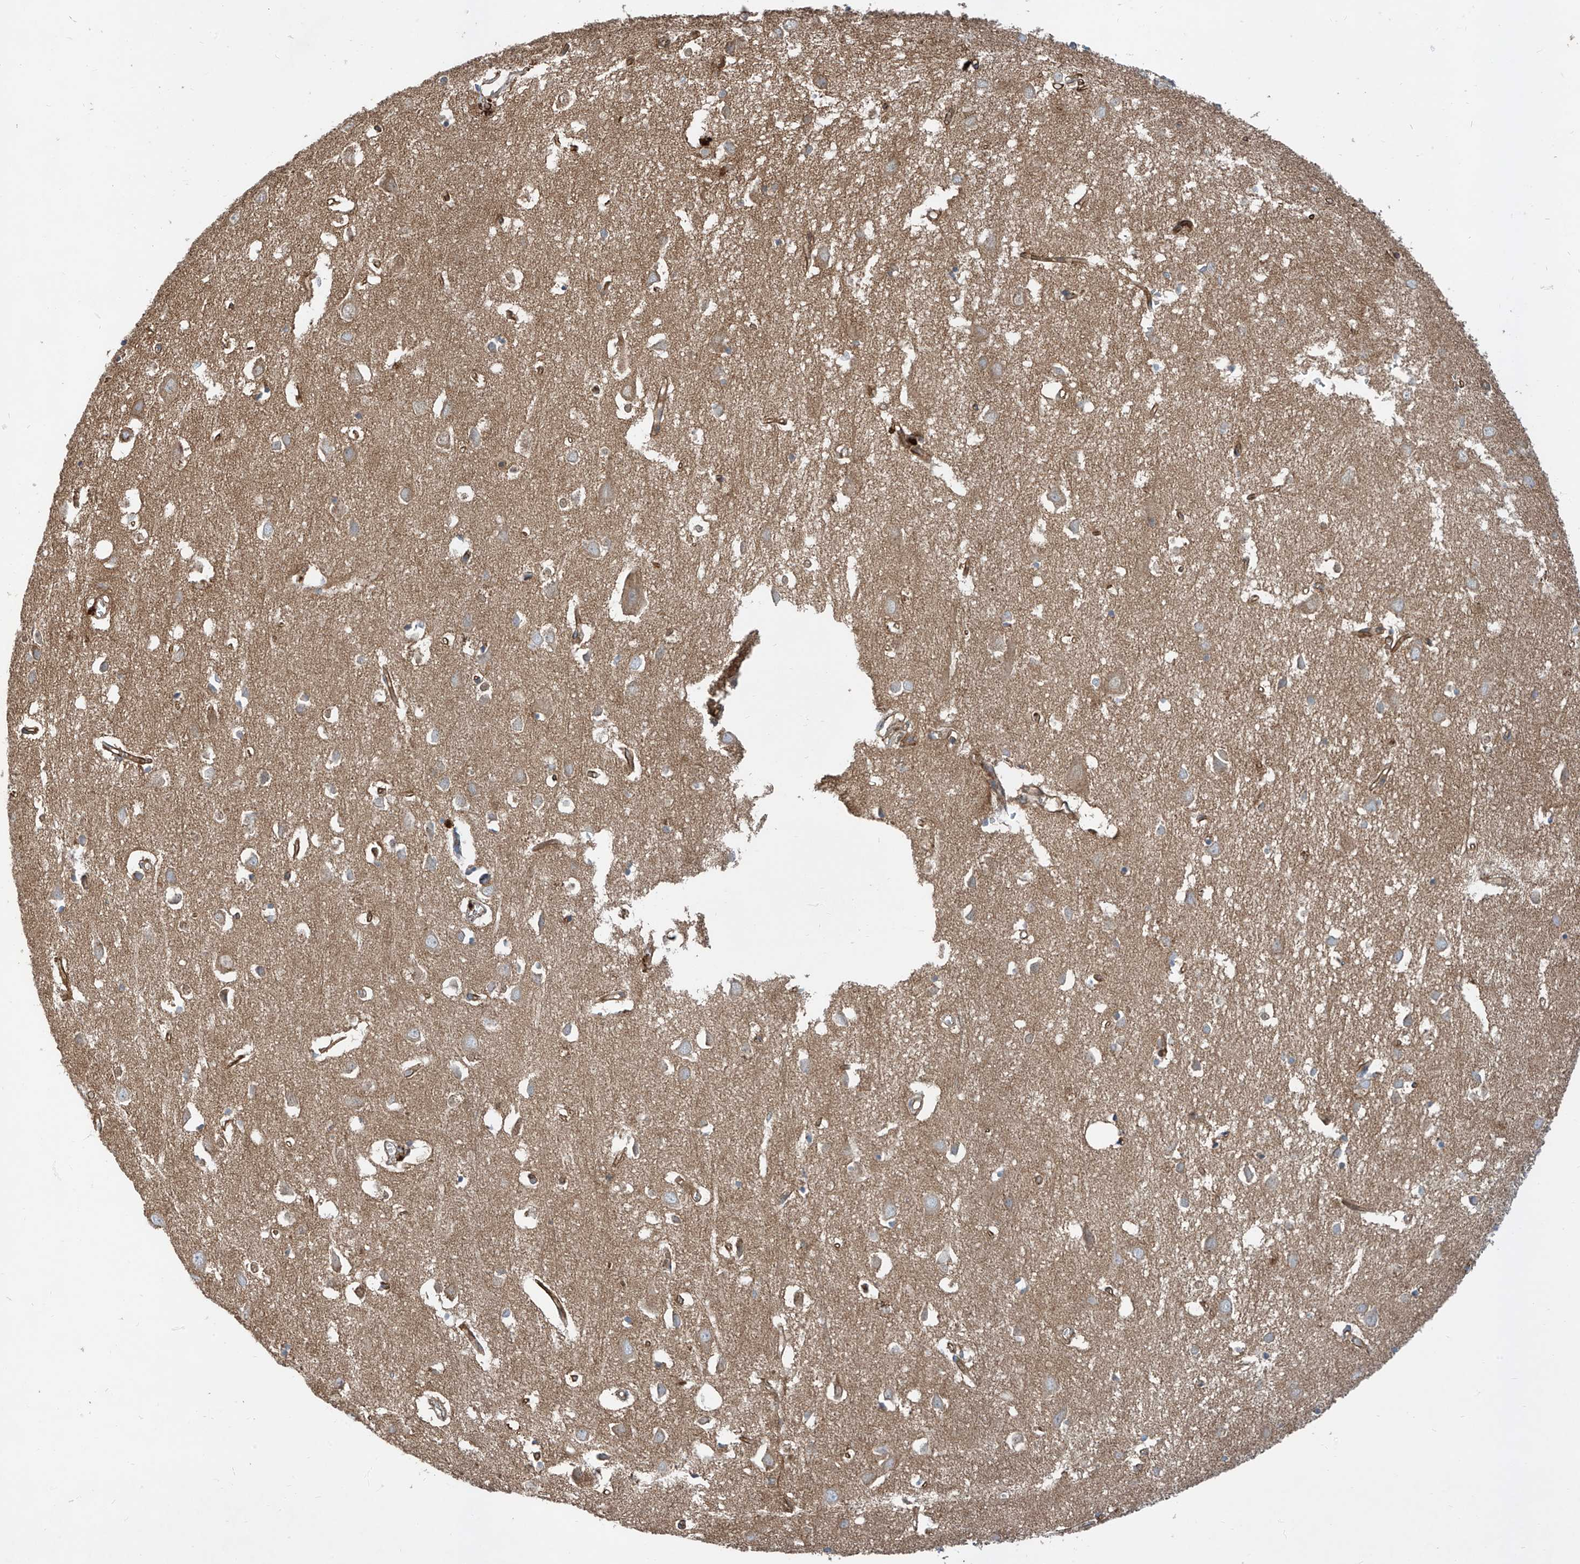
{"staining": {"intensity": "moderate", "quantity": ">75%", "location": "cytoplasmic/membranous"}, "tissue": "cerebral cortex", "cell_type": "Endothelial cells", "image_type": "normal", "snomed": [{"axis": "morphology", "description": "Normal tissue, NOS"}, {"axis": "topography", "description": "Cerebral cortex"}], "caption": "A micrograph of human cerebral cortex stained for a protein demonstrates moderate cytoplasmic/membranous brown staining in endothelial cells. (Brightfield microscopy of DAB IHC at high magnification).", "gene": "EPHX4", "patient": {"sex": "female", "age": 64}}